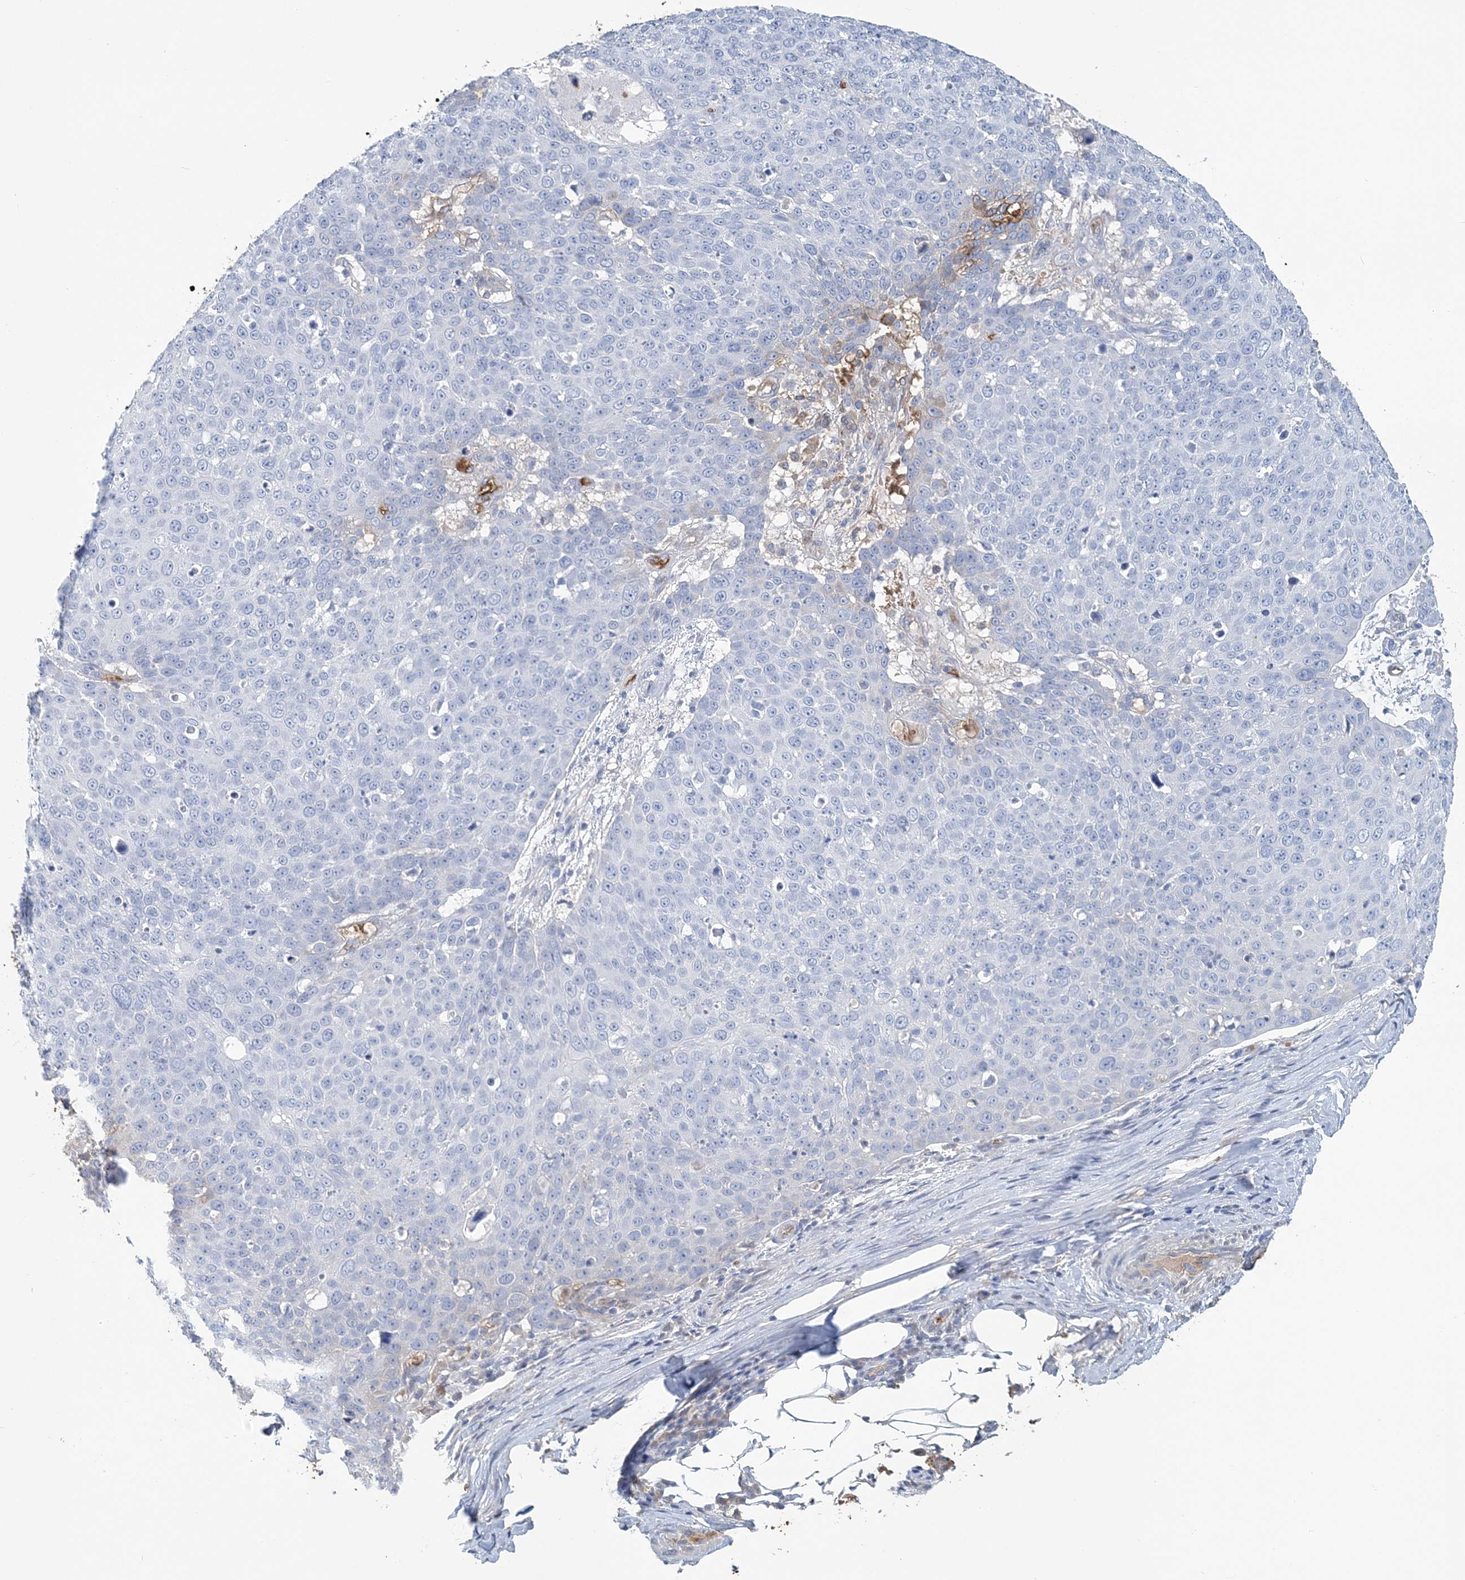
{"staining": {"intensity": "negative", "quantity": "none", "location": "none"}, "tissue": "skin cancer", "cell_type": "Tumor cells", "image_type": "cancer", "snomed": [{"axis": "morphology", "description": "Squamous cell carcinoma, NOS"}, {"axis": "topography", "description": "Skin"}], "caption": "Immunohistochemistry (IHC) micrograph of neoplastic tissue: skin squamous cell carcinoma stained with DAB displays no significant protein staining in tumor cells.", "gene": "HBD", "patient": {"sex": "male", "age": 71}}